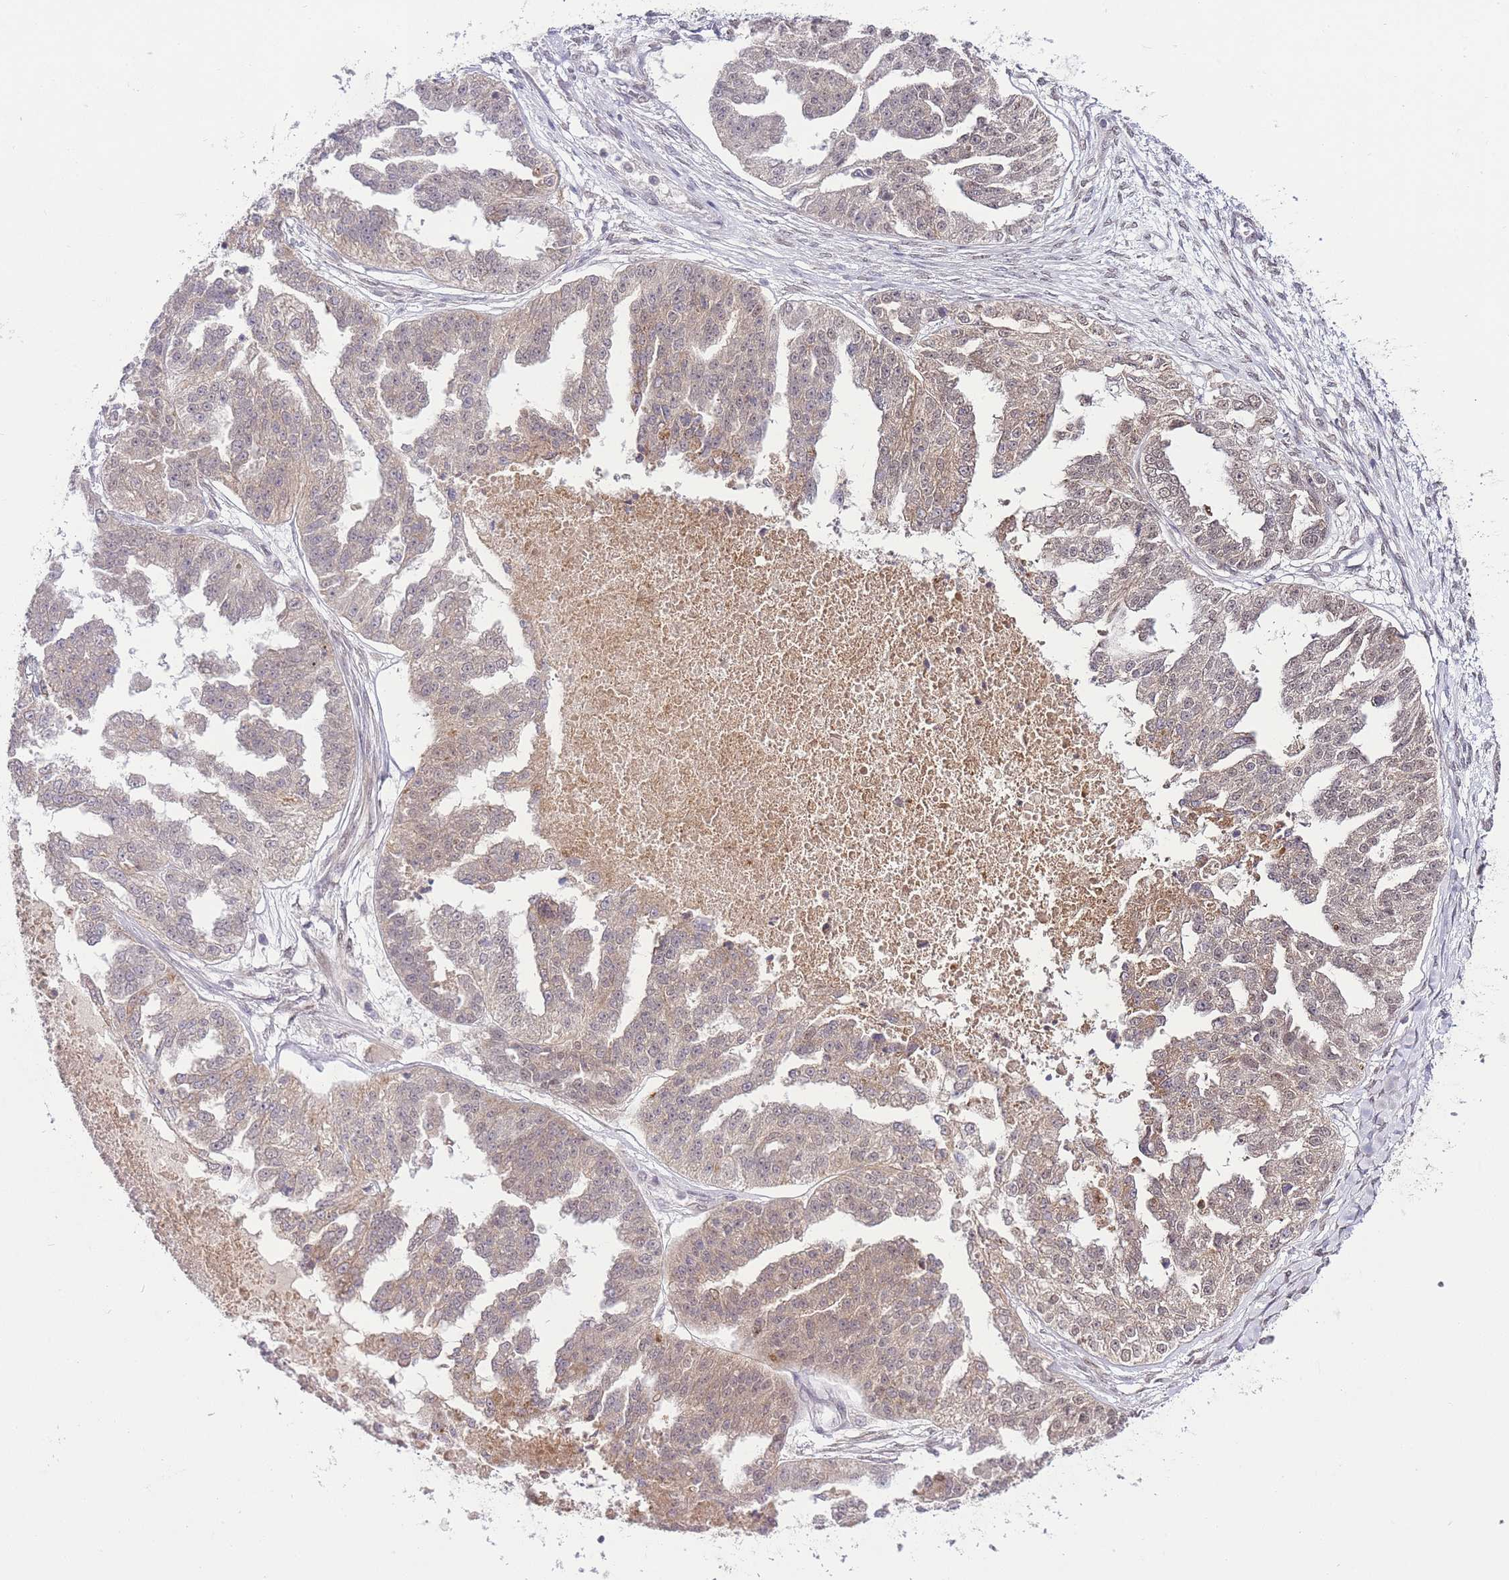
{"staining": {"intensity": "moderate", "quantity": "<25%", "location": "cytoplasmic/membranous,nuclear"}, "tissue": "ovarian cancer", "cell_type": "Tumor cells", "image_type": "cancer", "snomed": [{"axis": "morphology", "description": "Cystadenocarcinoma, serous, NOS"}, {"axis": "topography", "description": "Ovary"}], "caption": "Immunohistochemical staining of human ovarian cancer displays low levels of moderate cytoplasmic/membranous and nuclear positivity in approximately <25% of tumor cells. The staining was performed using DAB (3,3'-diaminobenzidine), with brown indicating positive protein expression. Nuclei are stained blue with hematoxylin.", "gene": "TMED3", "patient": {"sex": "female", "age": 58}}